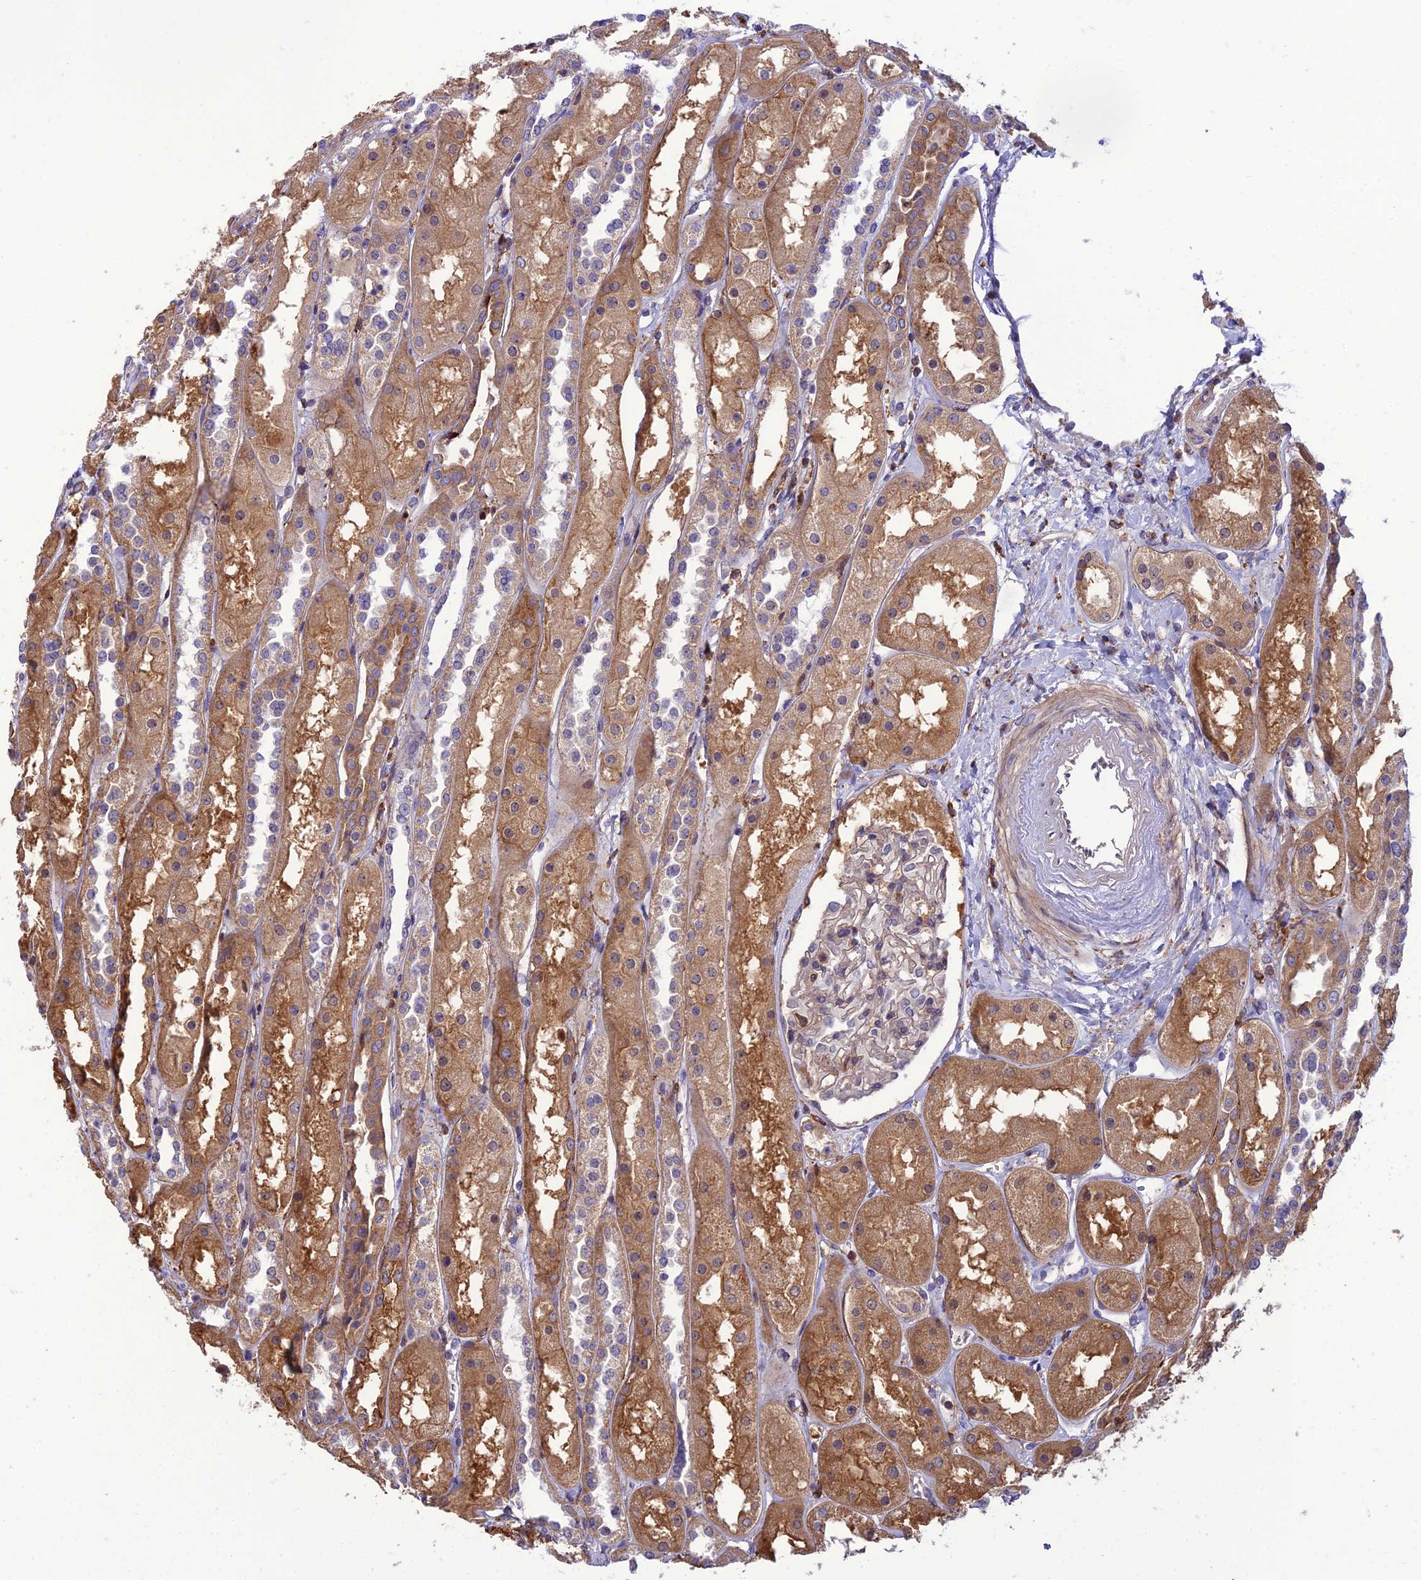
{"staining": {"intensity": "weak", "quantity": "<25%", "location": "cytoplasmic/membranous"}, "tissue": "kidney", "cell_type": "Cells in glomeruli", "image_type": "normal", "snomed": [{"axis": "morphology", "description": "Normal tissue, NOS"}, {"axis": "topography", "description": "Kidney"}], "caption": "This is a image of IHC staining of unremarkable kidney, which shows no expression in cells in glomeruli.", "gene": "IRAK3", "patient": {"sex": "male", "age": 70}}